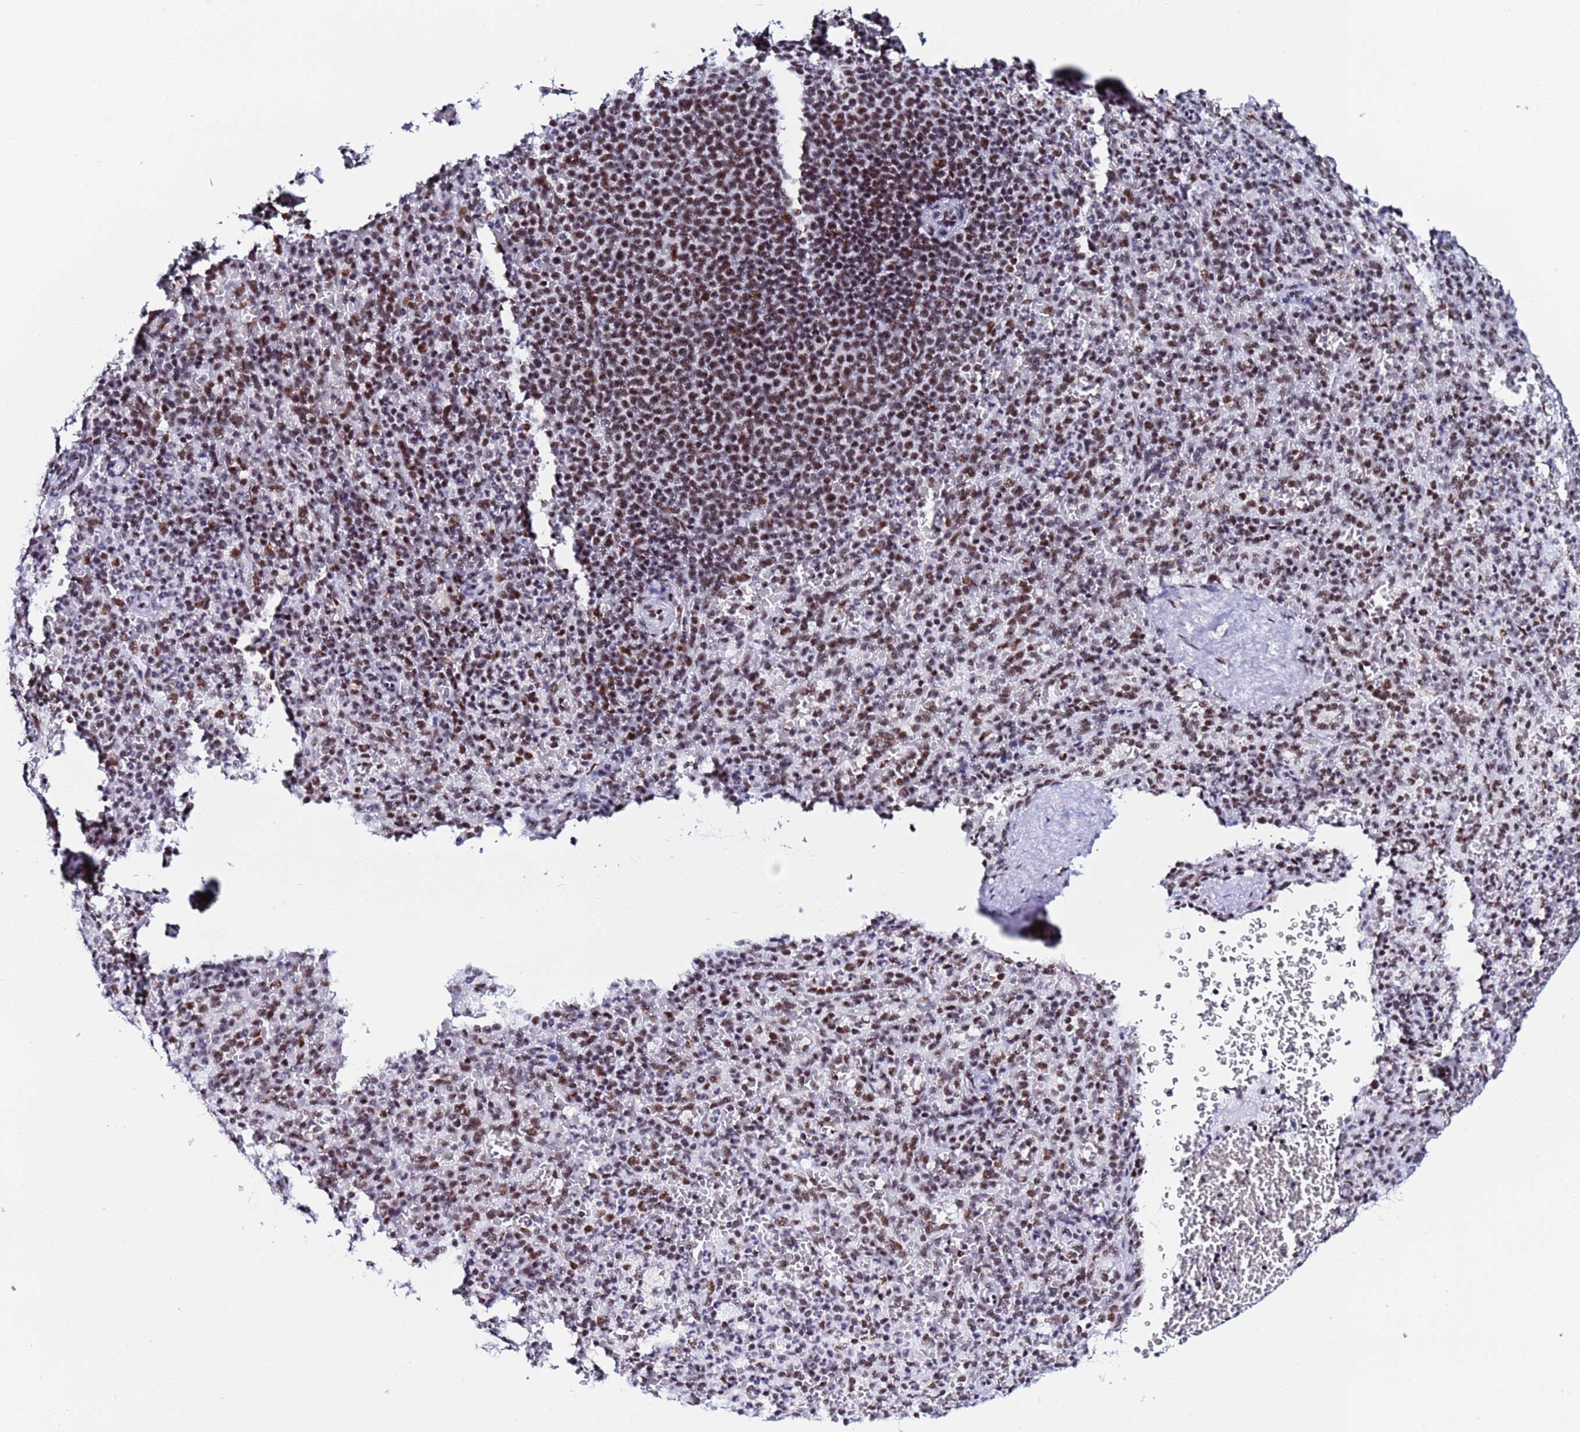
{"staining": {"intensity": "moderate", "quantity": ">75%", "location": "nuclear"}, "tissue": "spleen", "cell_type": "Cells in red pulp", "image_type": "normal", "snomed": [{"axis": "morphology", "description": "Normal tissue, NOS"}, {"axis": "topography", "description": "Spleen"}], "caption": "IHC (DAB) staining of unremarkable human spleen reveals moderate nuclear protein staining in about >75% of cells in red pulp. (Stains: DAB (3,3'-diaminobenzidine) in brown, nuclei in blue, Microscopy: brightfield microscopy at high magnification).", "gene": "SNRPA1", "patient": {"sex": "female", "age": 21}}